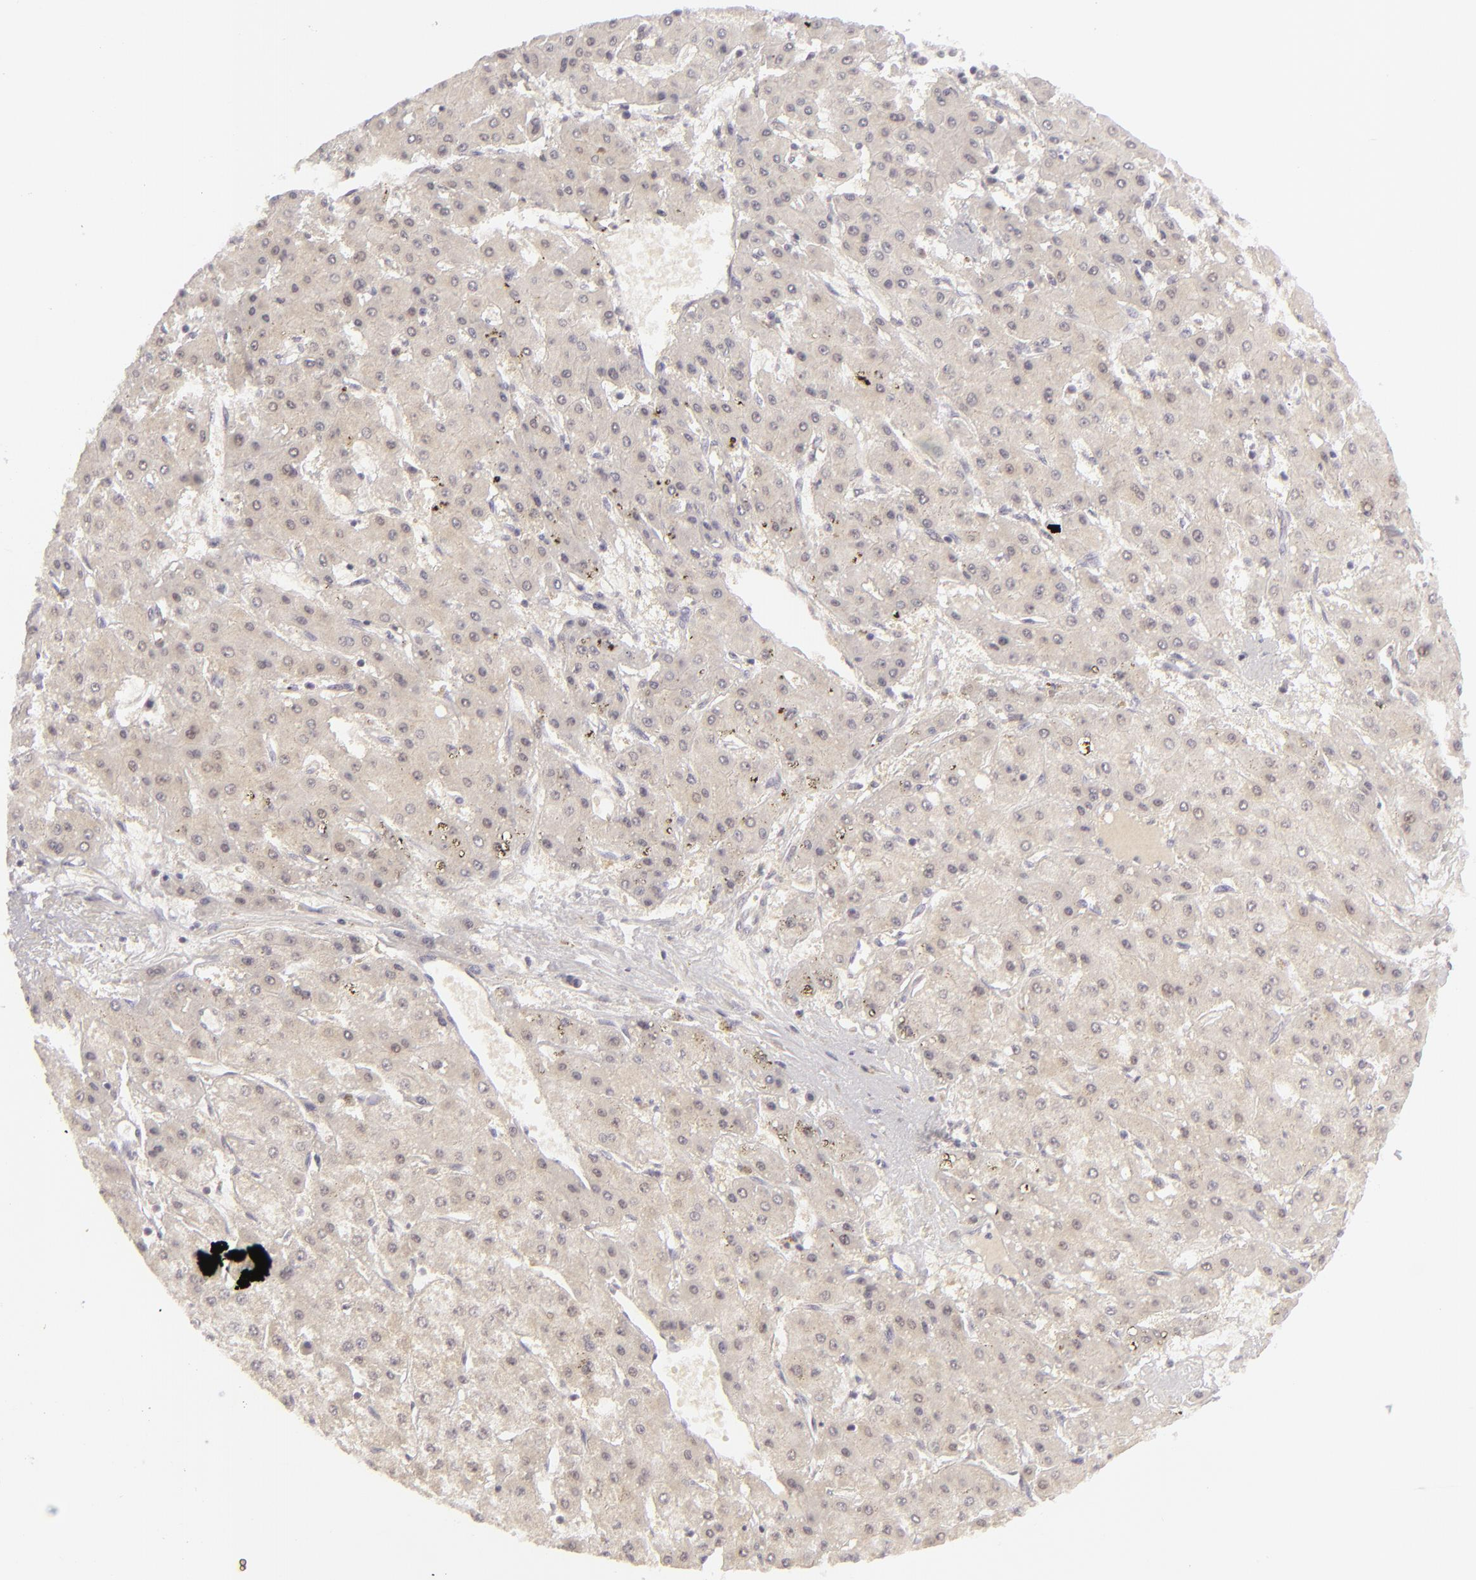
{"staining": {"intensity": "negative", "quantity": "none", "location": "none"}, "tissue": "liver cancer", "cell_type": "Tumor cells", "image_type": "cancer", "snomed": [{"axis": "morphology", "description": "Carcinoma, Hepatocellular, NOS"}, {"axis": "topography", "description": "Liver"}], "caption": "Tumor cells show no significant expression in liver hepatocellular carcinoma.", "gene": "SIX1", "patient": {"sex": "female", "age": 52}}